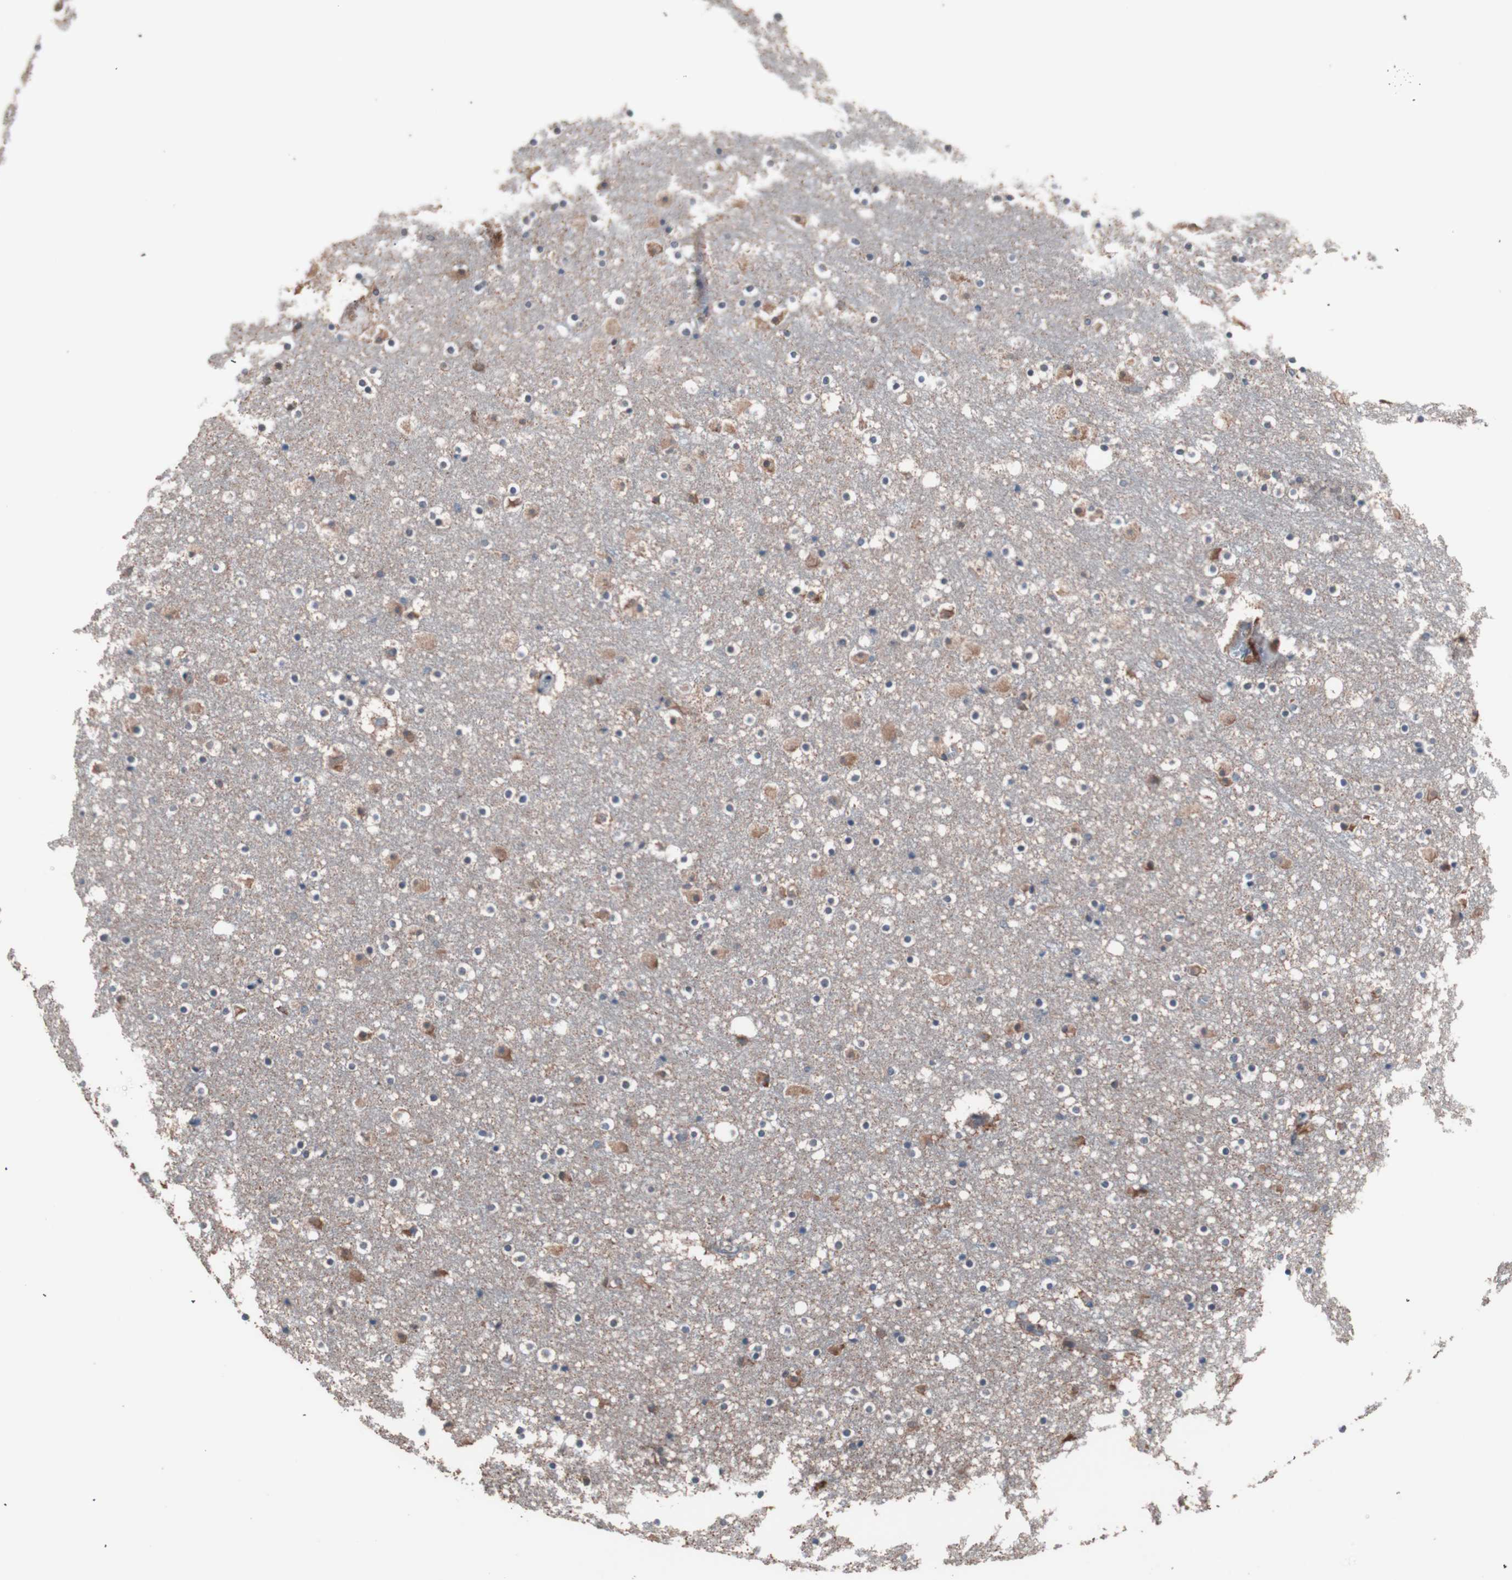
{"staining": {"intensity": "moderate", "quantity": "25%-75%", "location": "cytoplasmic/membranous"}, "tissue": "caudate", "cell_type": "Glial cells", "image_type": "normal", "snomed": [{"axis": "morphology", "description": "Normal tissue, NOS"}, {"axis": "topography", "description": "Lateral ventricle wall"}], "caption": "Caudate stained with IHC displays moderate cytoplasmic/membranous staining in approximately 25%-75% of glial cells.", "gene": "ATG7", "patient": {"sex": "male", "age": 45}}